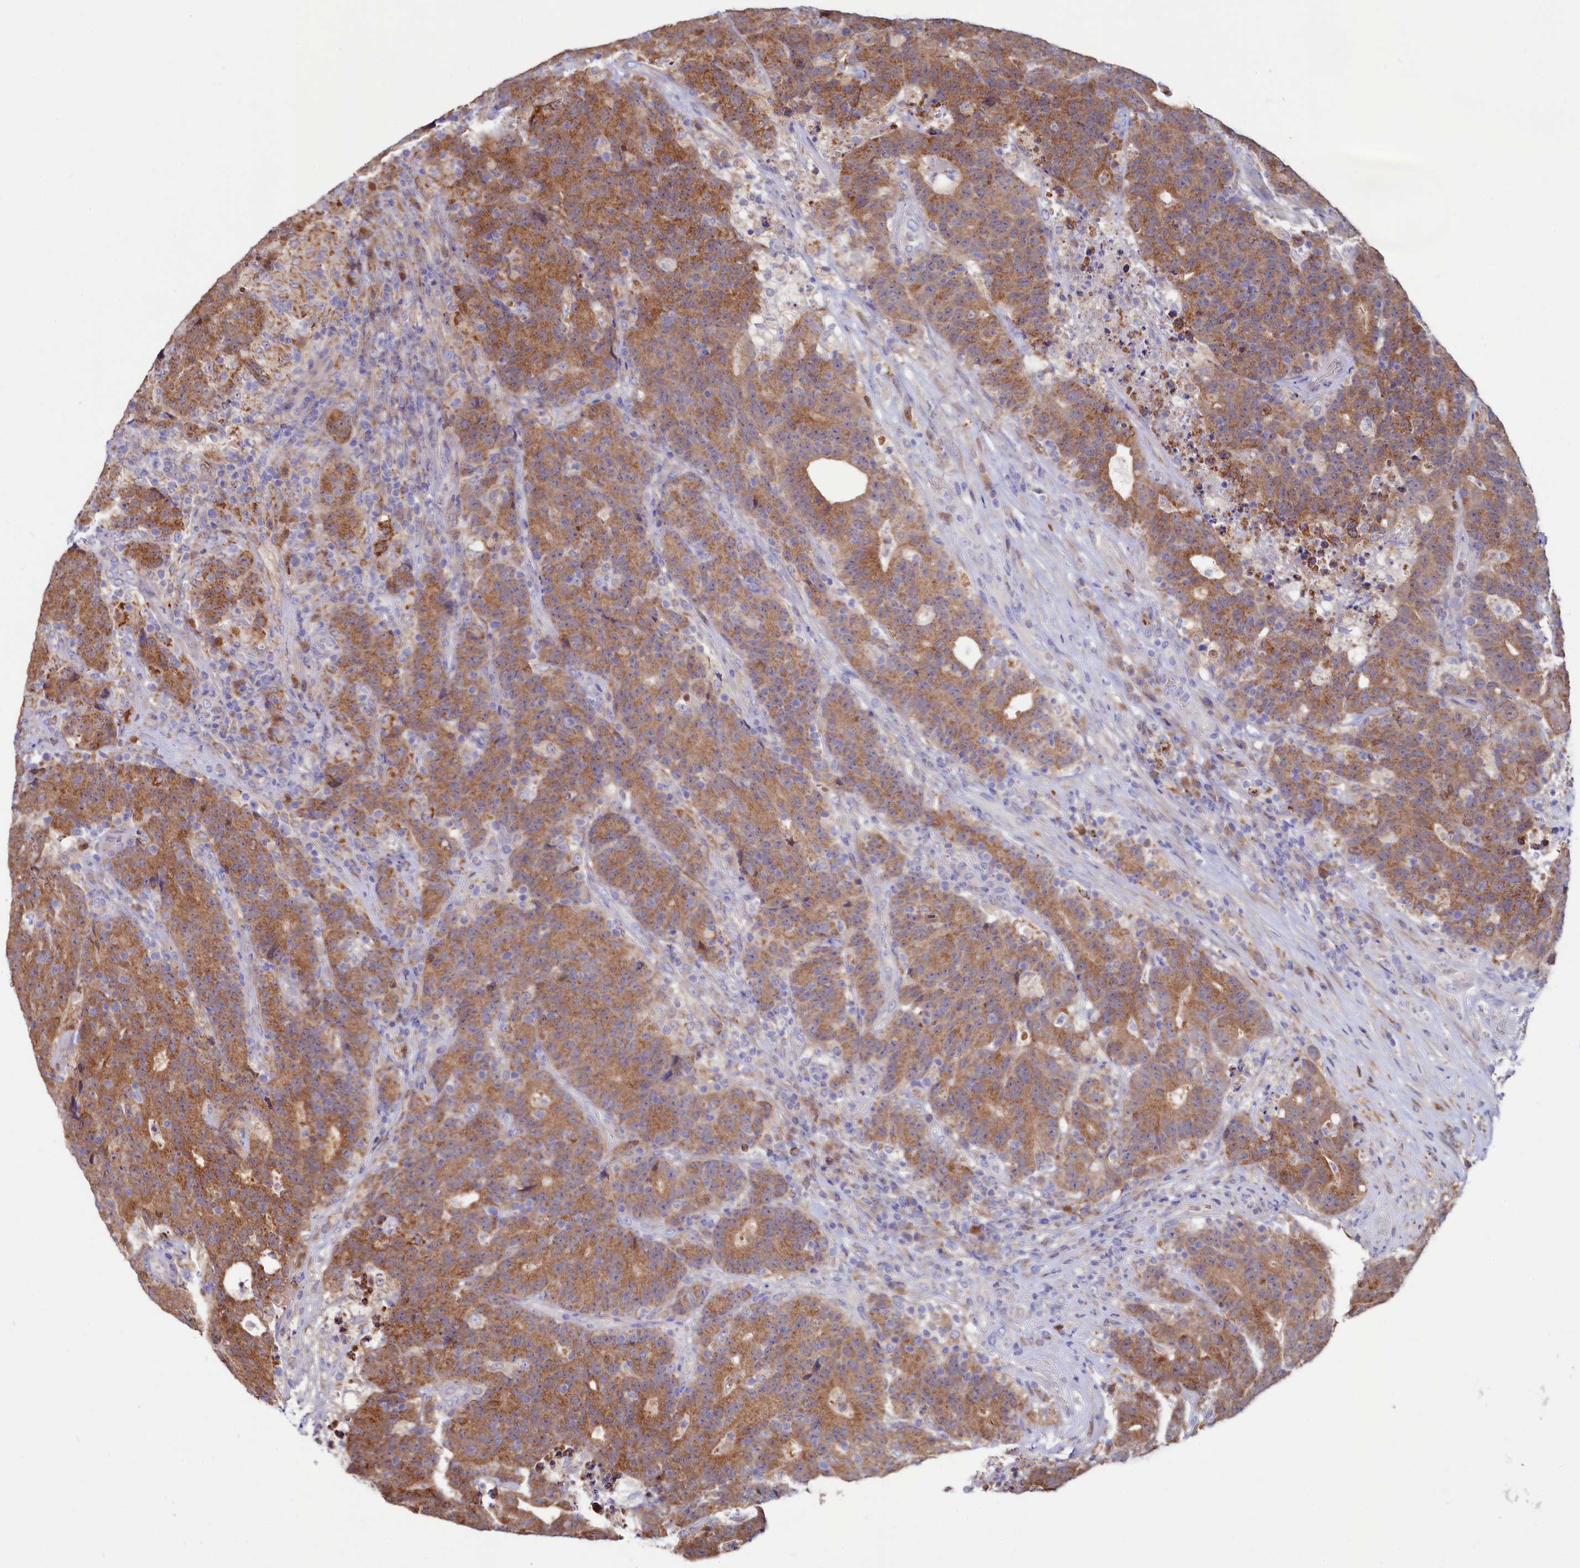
{"staining": {"intensity": "moderate", "quantity": ">75%", "location": "cytoplasmic/membranous"}, "tissue": "colorectal cancer", "cell_type": "Tumor cells", "image_type": "cancer", "snomed": [{"axis": "morphology", "description": "Adenocarcinoma, NOS"}, {"axis": "topography", "description": "Colon"}], "caption": "Protein staining by immunohistochemistry exhibits moderate cytoplasmic/membranous positivity in approximately >75% of tumor cells in colorectal adenocarcinoma.", "gene": "ASTE1", "patient": {"sex": "female", "age": 75}}